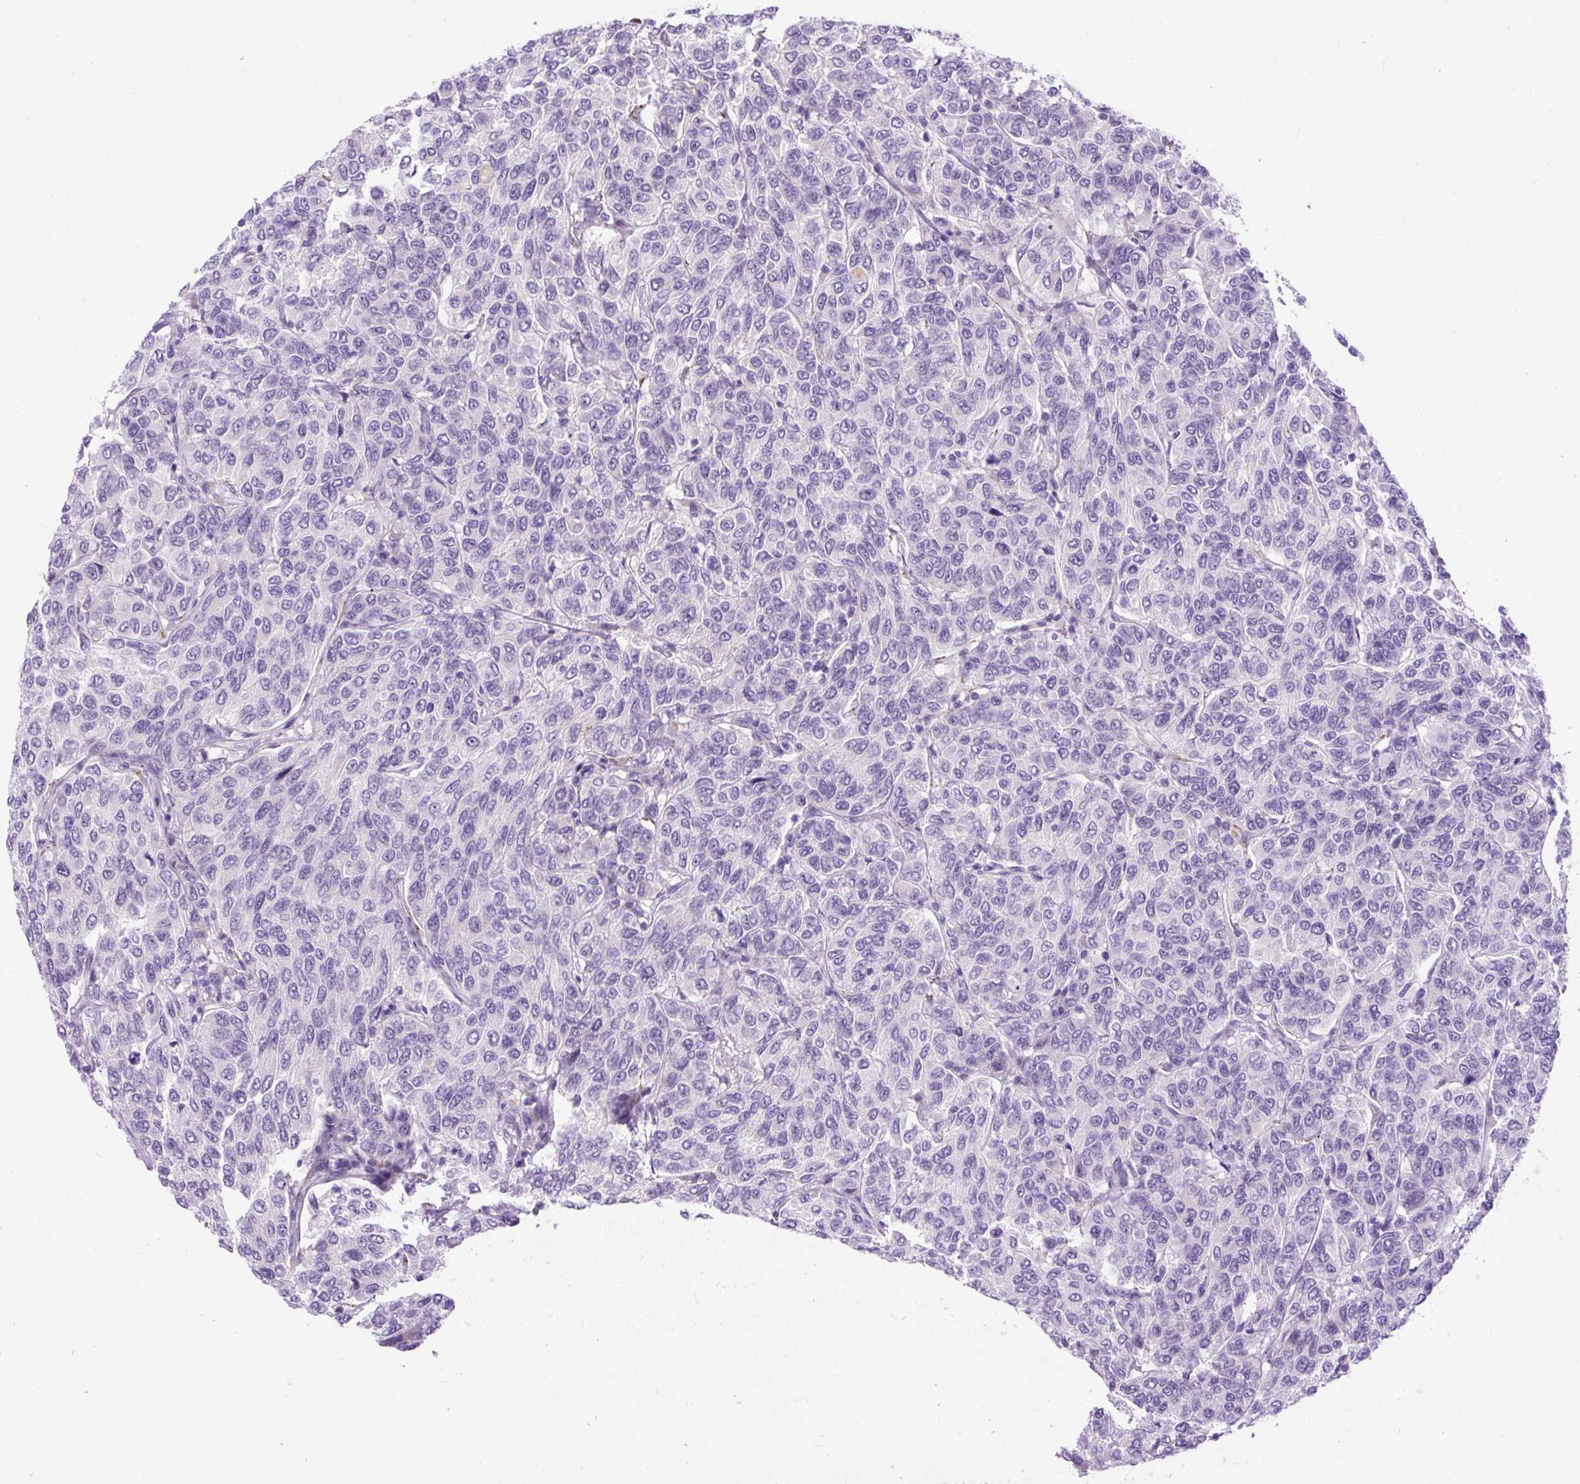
{"staining": {"intensity": "negative", "quantity": "none", "location": "none"}, "tissue": "breast cancer", "cell_type": "Tumor cells", "image_type": "cancer", "snomed": [{"axis": "morphology", "description": "Duct carcinoma"}, {"axis": "topography", "description": "Breast"}], "caption": "Protein analysis of infiltrating ductal carcinoma (breast) reveals no significant staining in tumor cells.", "gene": "ZNF256", "patient": {"sex": "female", "age": 55}}